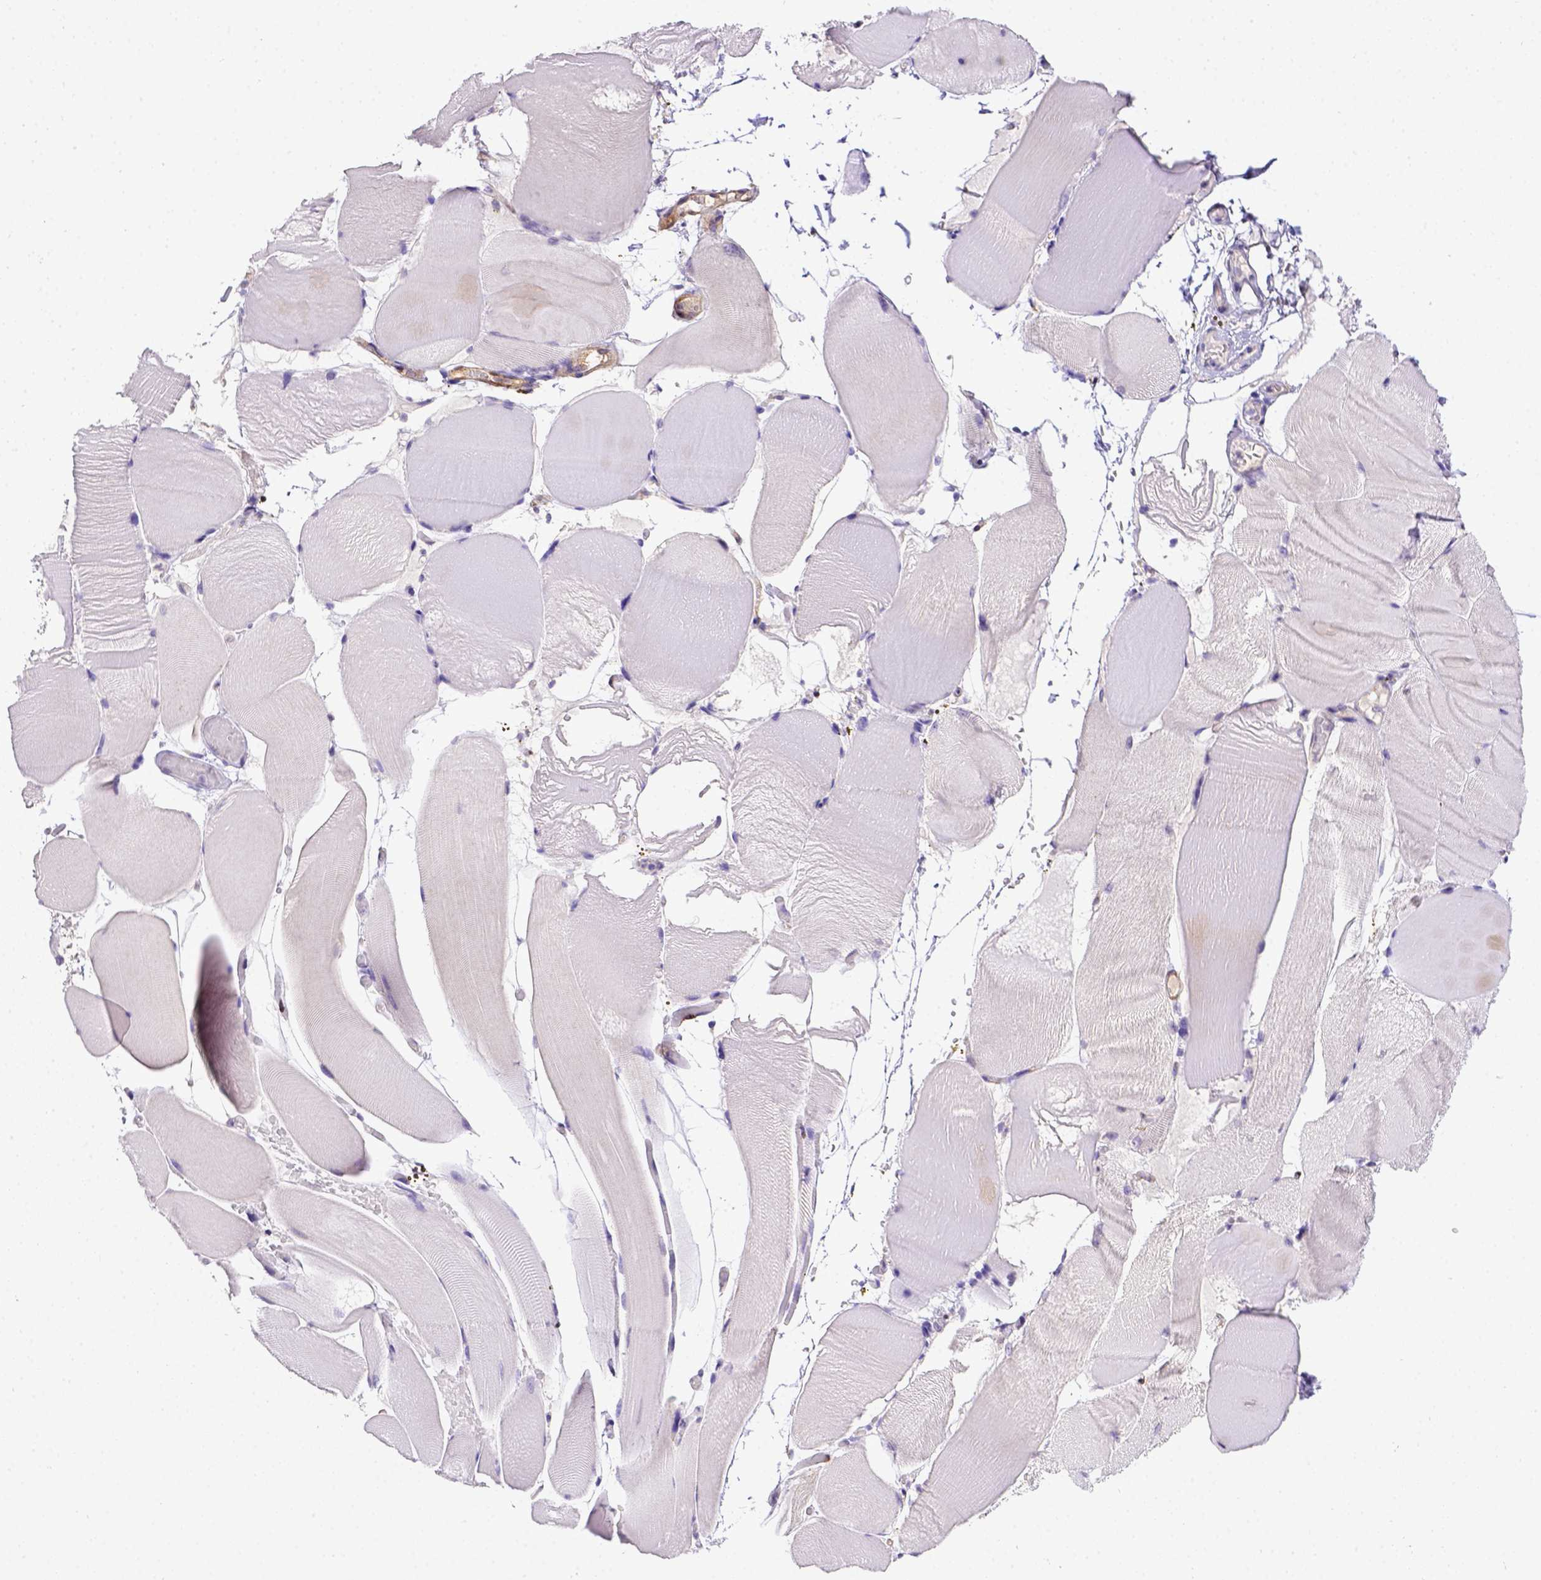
{"staining": {"intensity": "negative", "quantity": "none", "location": "none"}, "tissue": "skeletal muscle", "cell_type": "Myocytes", "image_type": "normal", "snomed": [{"axis": "morphology", "description": "Normal tissue, NOS"}, {"axis": "topography", "description": "Skeletal muscle"}], "caption": "DAB immunohistochemical staining of benign skeletal muscle displays no significant staining in myocytes.", "gene": "BTN1A1", "patient": {"sex": "female", "age": 37}}